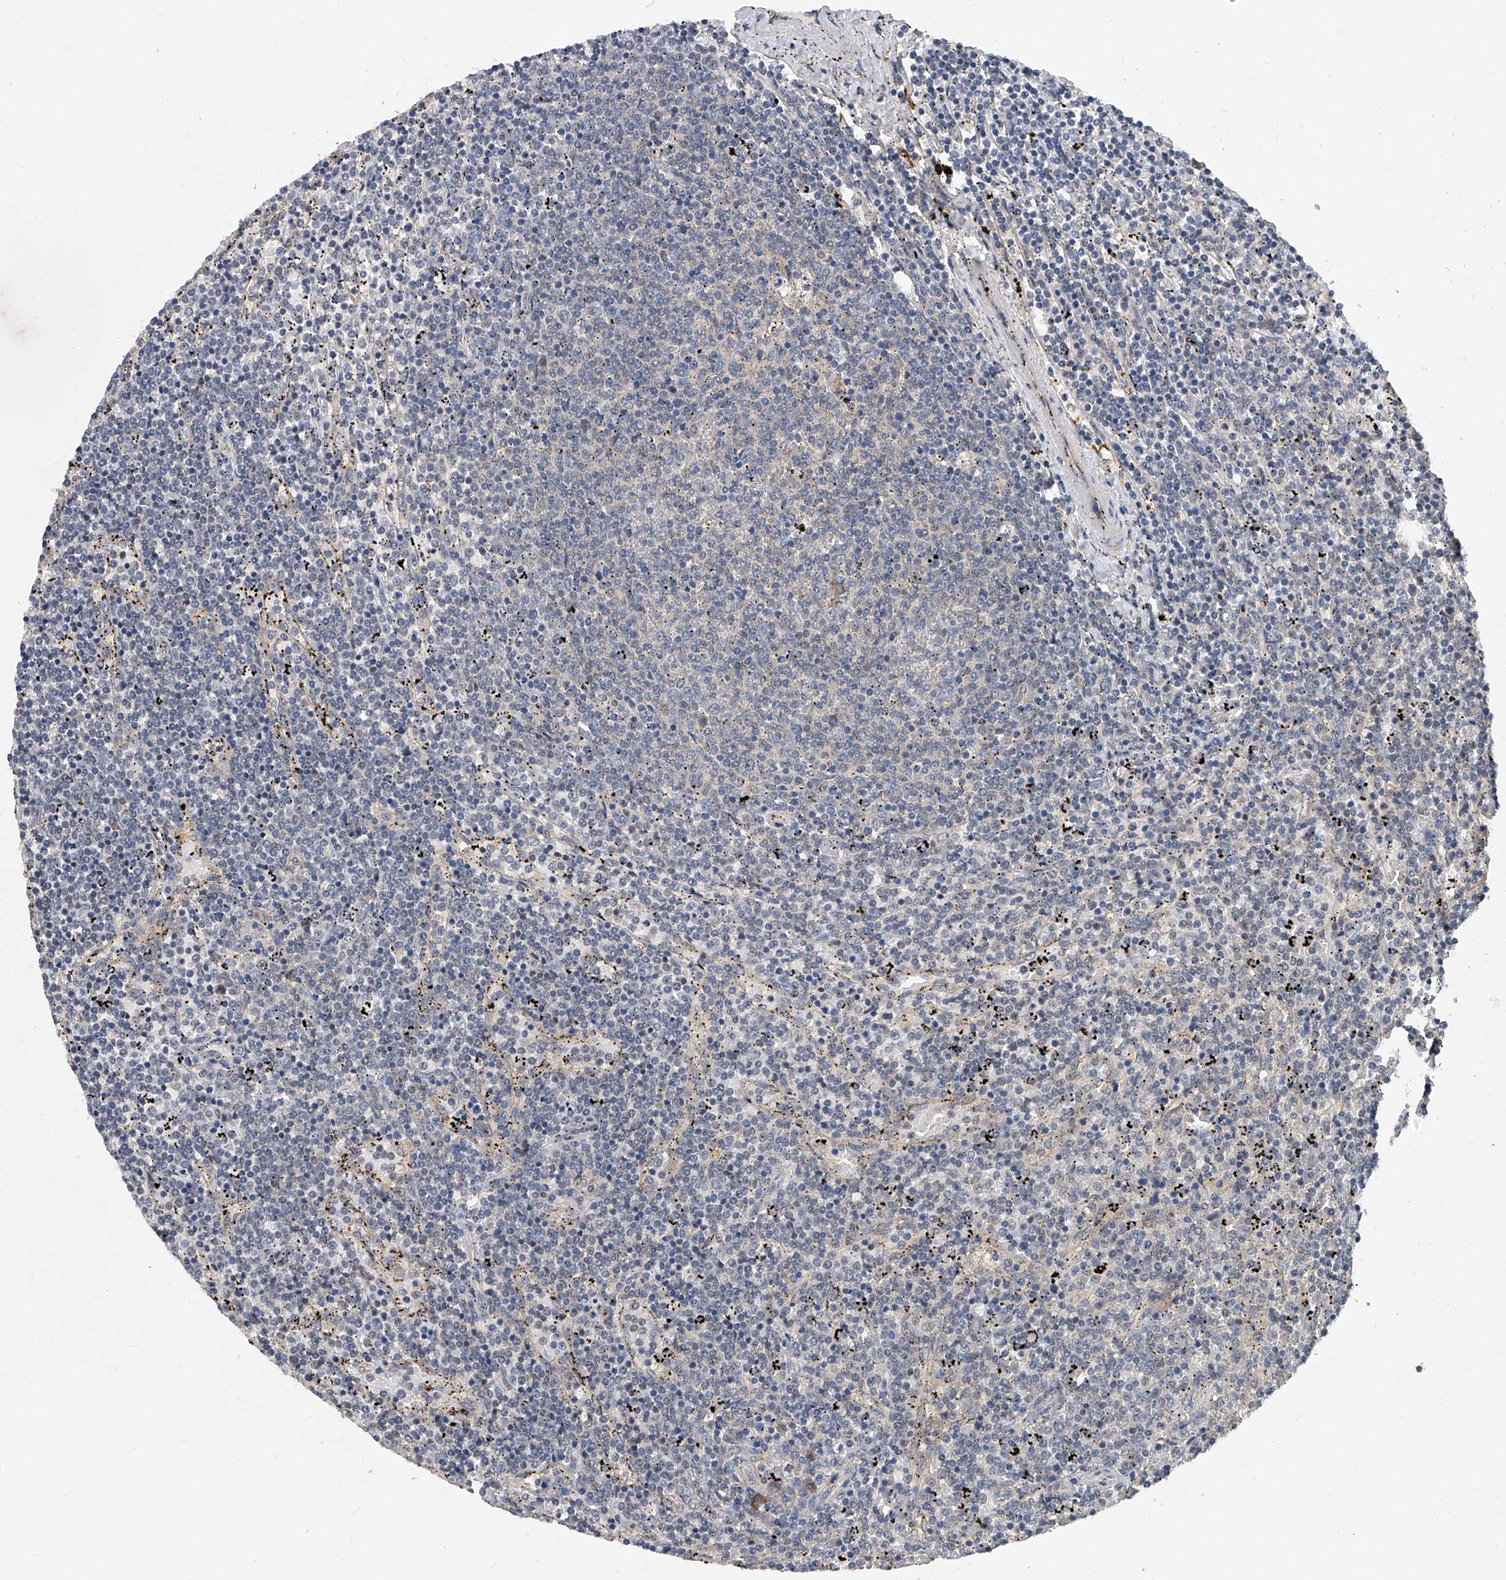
{"staining": {"intensity": "negative", "quantity": "none", "location": "none"}, "tissue": "lymphoma", "cell_type": "Tumor cells", "image_type": "cancer", "snomed": [{"axis": "morphology", "description": "Malignant lymphoma, non-Hodgkin's type, Low grade"}, {"axis": "topography", "description": "Spleen"}], "caption": "Photomicrograph shows no protein positivity in tumor cells of malignant lymphoma, non-Hodgkin's type (low-grade) tissue. Nuclei are stained in blue.", "gene": "JAG2", "patient": {"sex": "female", "age": 50}}